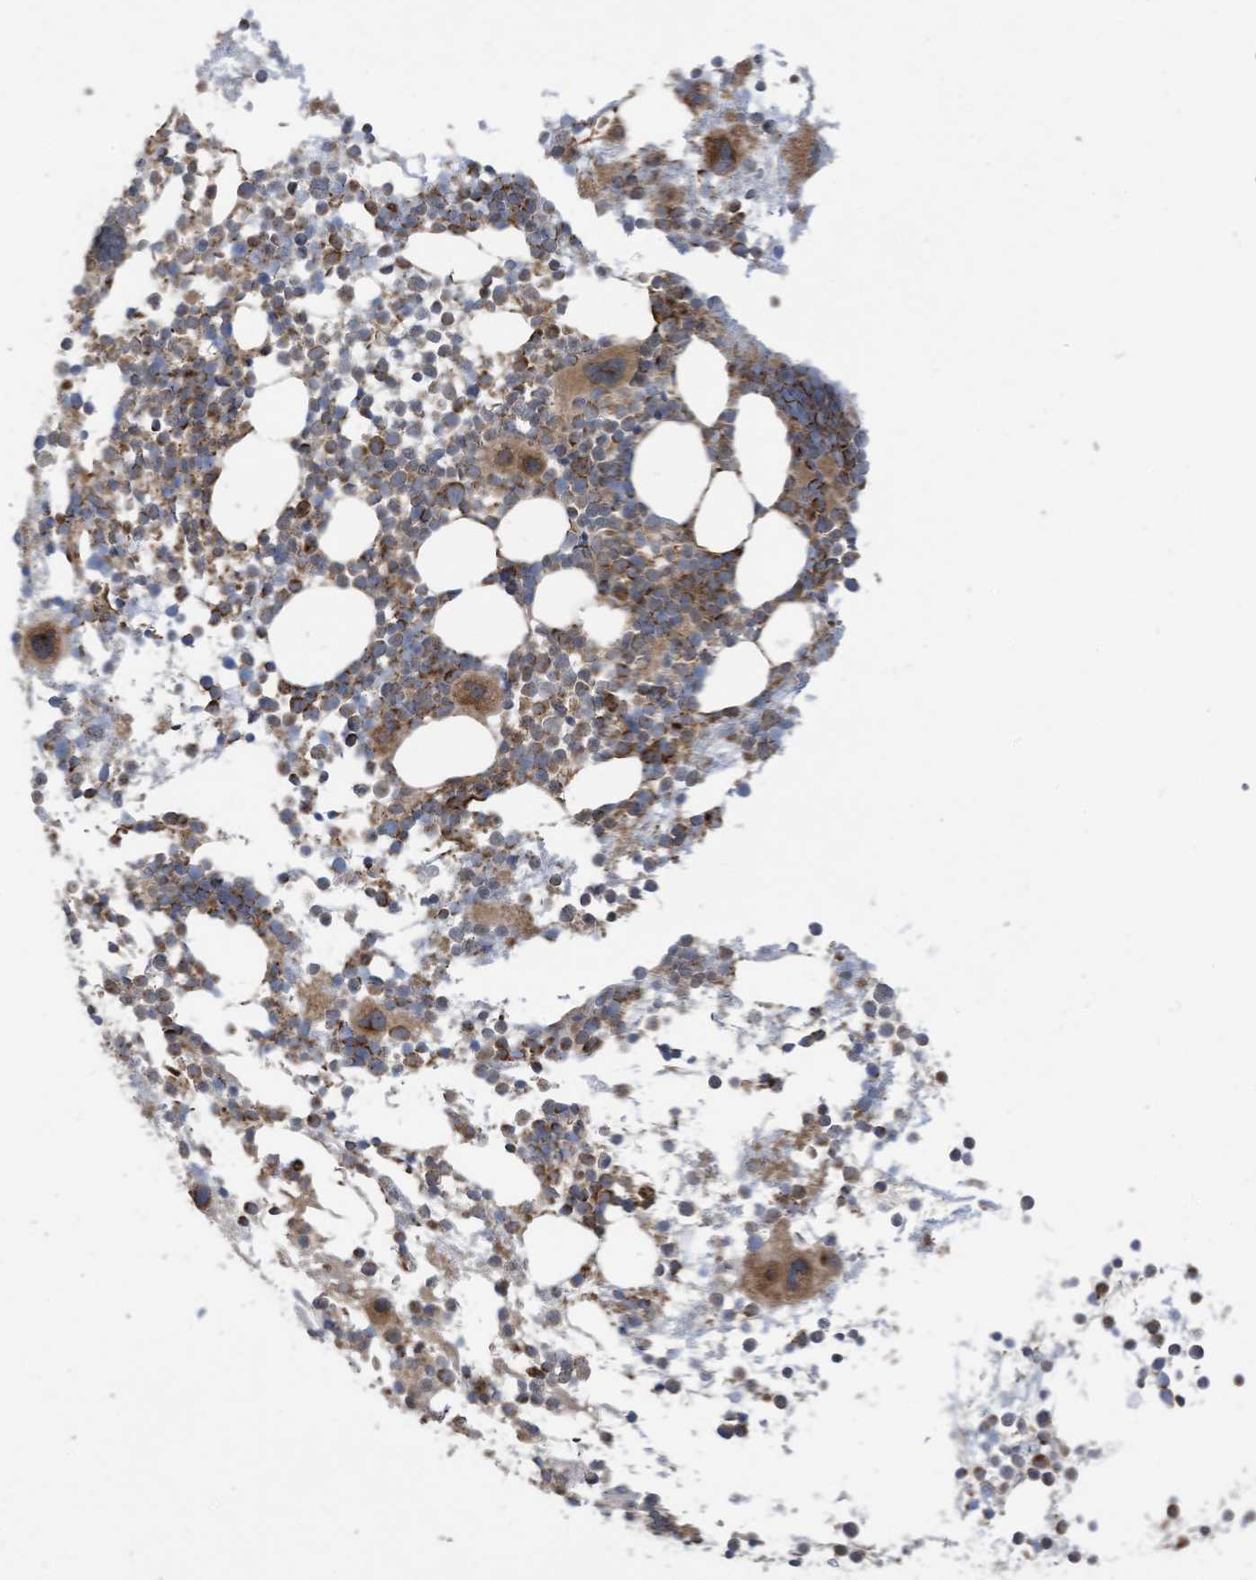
{"staining": {"intensity": "strong", "quantity": "25%-75%", "location": "cytoplasmic/membranous"}, "tissue": "bone marrow", "cell_type": "Hematopoietic cells", "image_type": "normal", "snomed": [{"axis": "morphology", "description": "Normal tissue, NOS"}, {"axis": "topography", "description": "Bone marrow"}], "caption": "Strong cytoplasmic/membranous expression for a protein is identified in approximately 25%-75% of hematopoietic cells of benign bone marrow using IHC.", "gene": "COX10", "patient": {"sex": "female", "age": 57}}